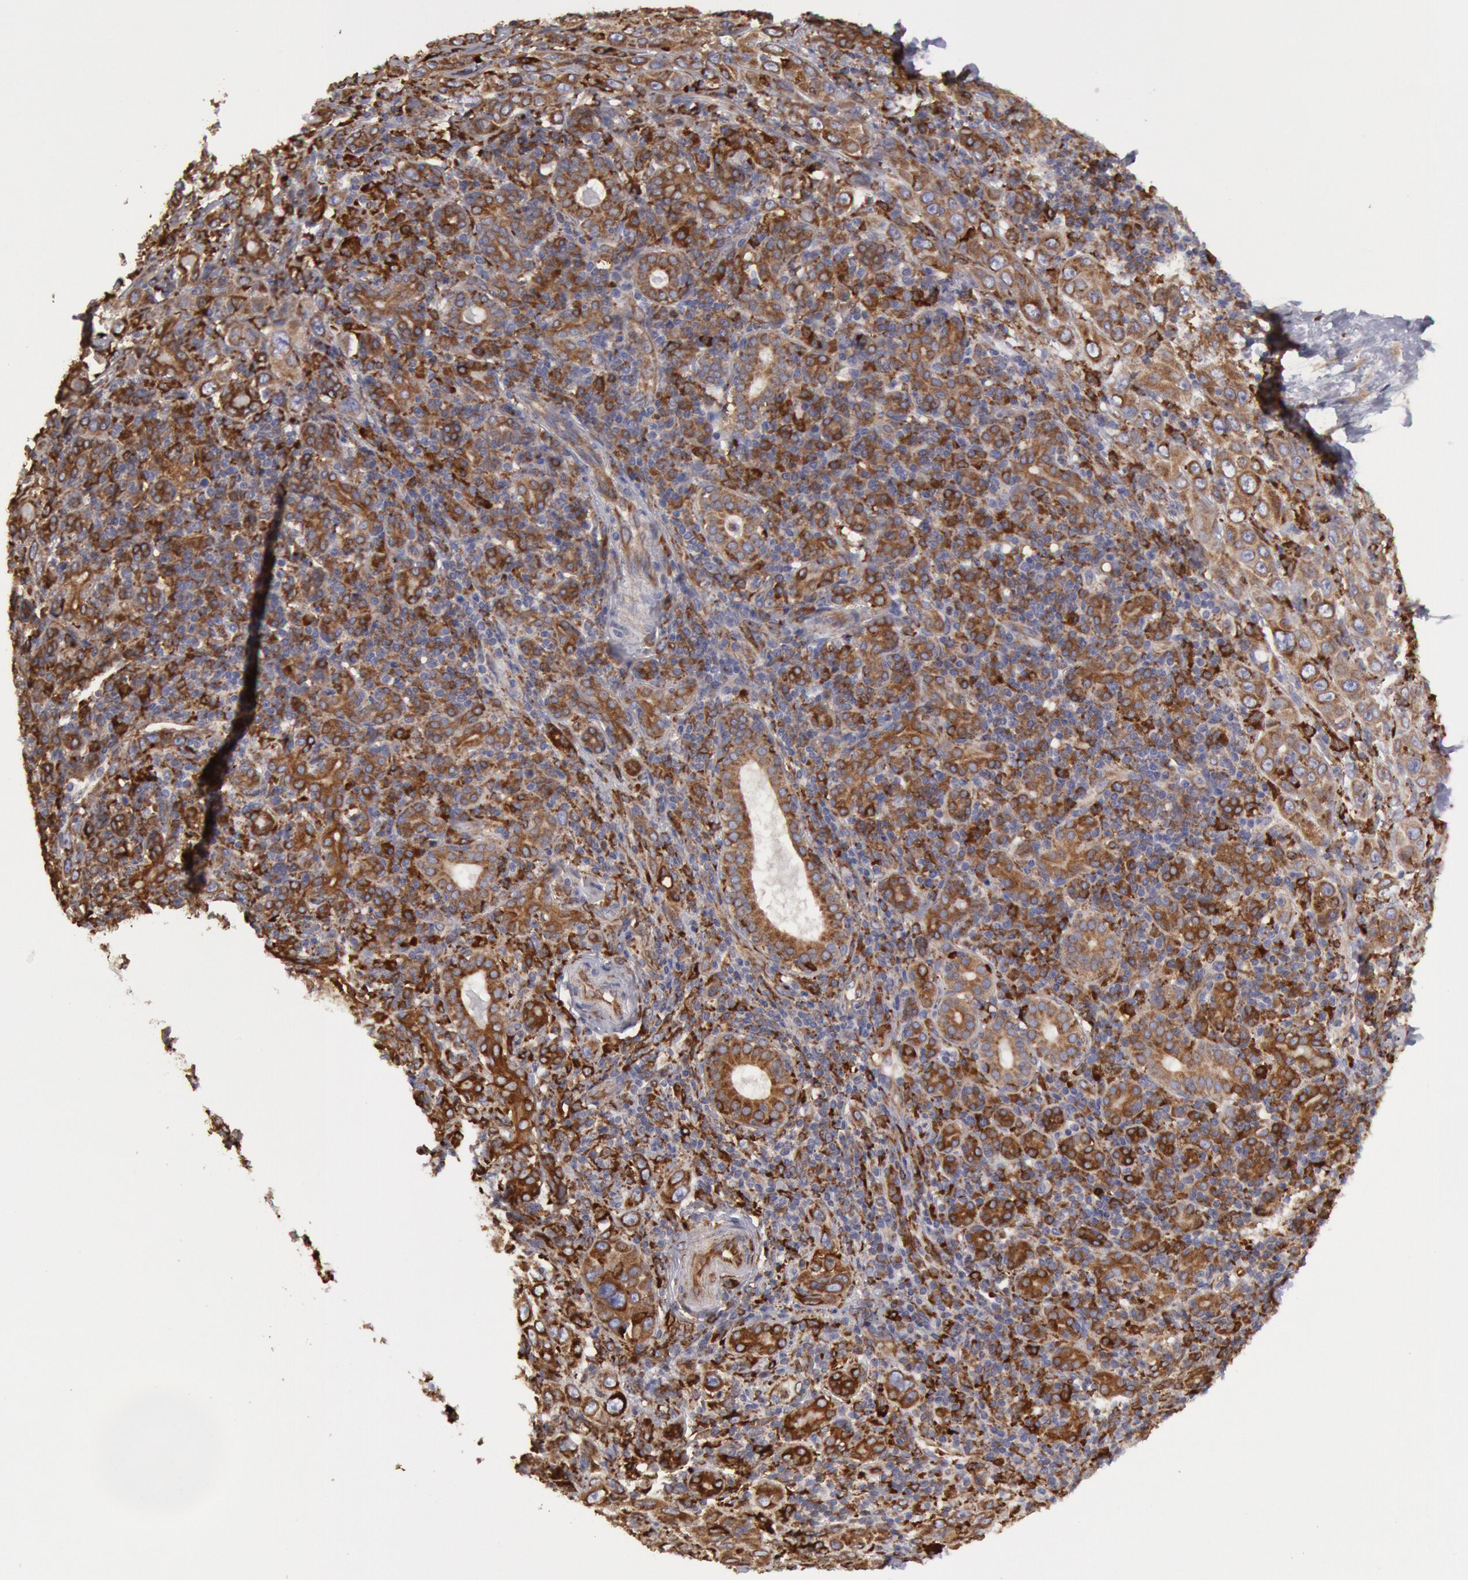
{"staining": {"intensity": "moderate", "quantity": ">75%", "location": "cytoplasmic/membranous"}, "tissue": "skin cancer", "cell_type": "Tumor cells", "image_type": "cancer", "snomed": [{"axis": "morphology", "description": "Squamous cell carcinoma, NOS"}, {"axis": "topography", "description": "Skin"}], "caption": "A brown stain shows moderate cytoplasmic/membranous expression of a protein in skin cancer tumor cells.", "gene": "ERP44", "patient": {"sex": "male", "age": 84}}